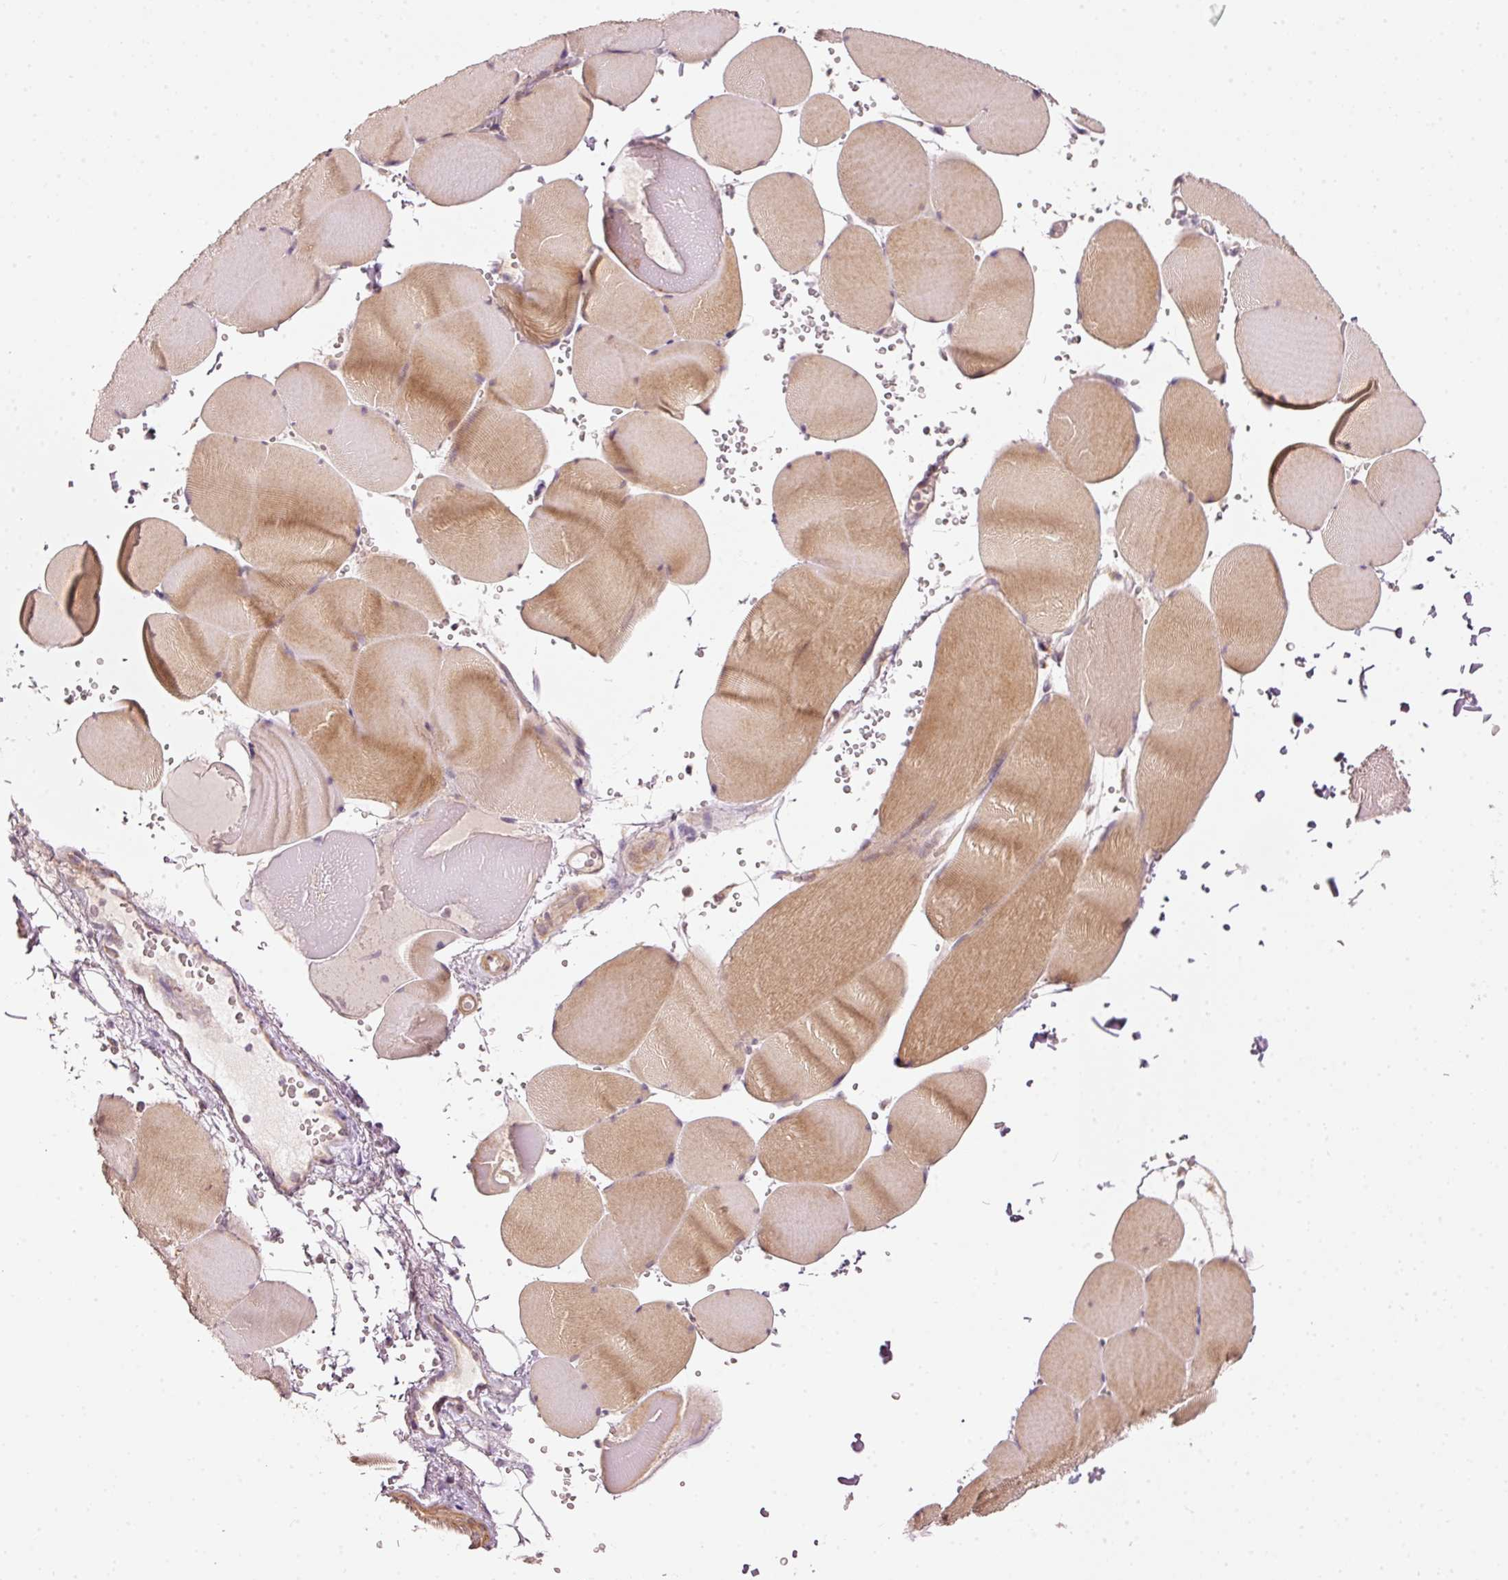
{"staining": {"intensity": "moderate", "quantity": ">75%", "location": "cytoplasmic/membranous"}, "tissue": "skeletal muscle", "cell_type": "Myocytes", "image_type": "normal", "snomed": [{"axis": "morphology", "description": "Normal tissue, NOS"}, {"axis": "topography", "description": "Skeletal muscle"}, {"axis": "topography", "description": "Head-Neck"}], "caption": "Protein analysis of normal skeletal muscle shows moderate cytoplasmic/membranous expression in about >75% of myocytes. (DAB = brown stain, brightfield microscopy at high magnification).", "gene": "ARHGAP22", "patient": {"sex": "male", "age": 66}}